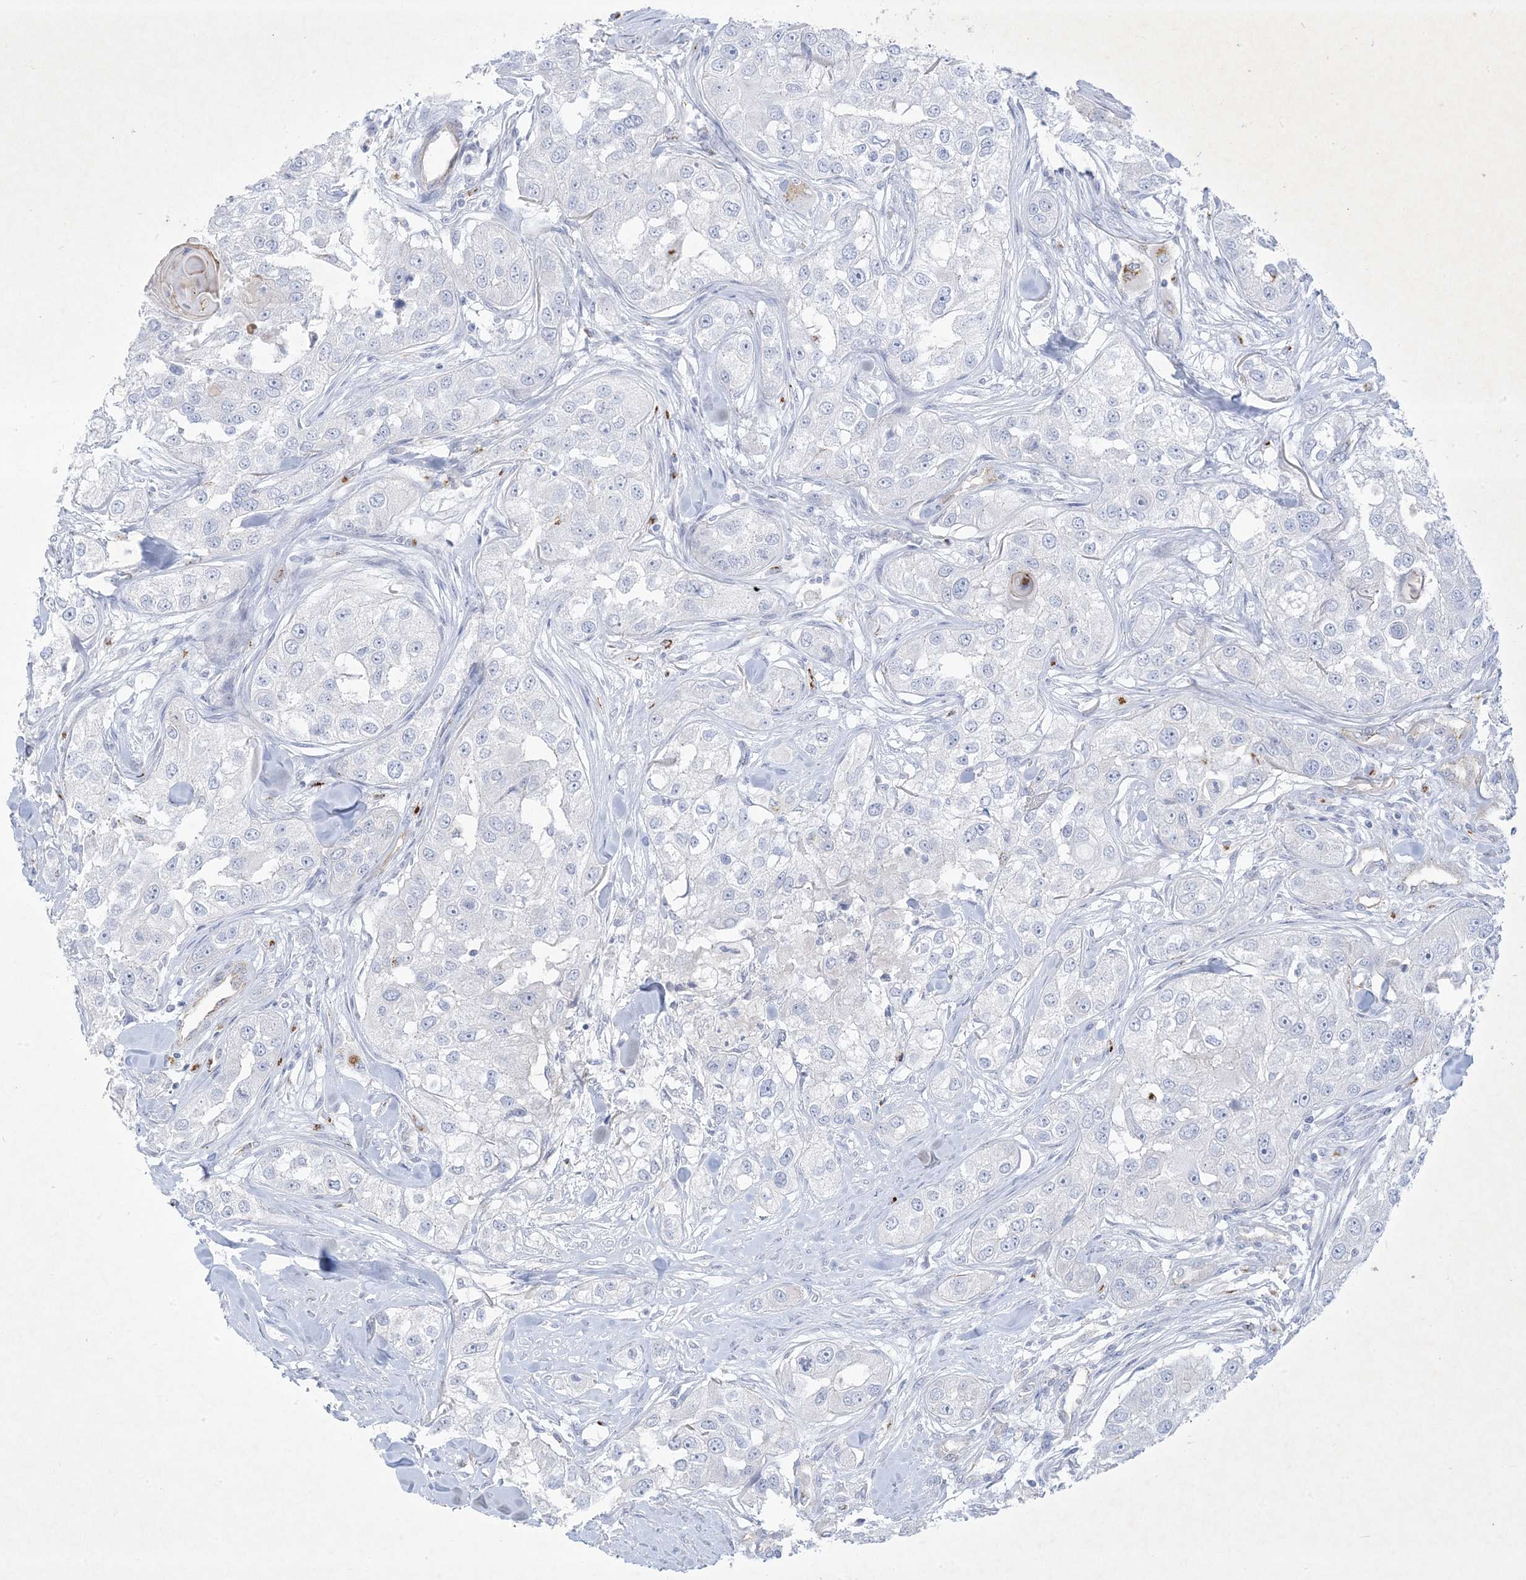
{"staining": {"intensity": "negative", "quantity": "none", "location": "none"}, "tissue": "head and neck cancer", "cell_type": "Tumor cells", "image_type": "cancer", "snomed": [{"axis": "morphology", "description": "Normal tissue, NOS"}, {"axis": "morphology", "description": "Squamous cell carcinoma, NOS"}, {"axis": "topography", "description": "Skeletal muscle"}, {"axis": "topography", "description": "Head-Neck"}], "caption": "IHC of head and neck cancer demonstrates no positivity in tumor cells.", "gene": "B3GNT7", "patient": {"sex": "male", "age": 51}}